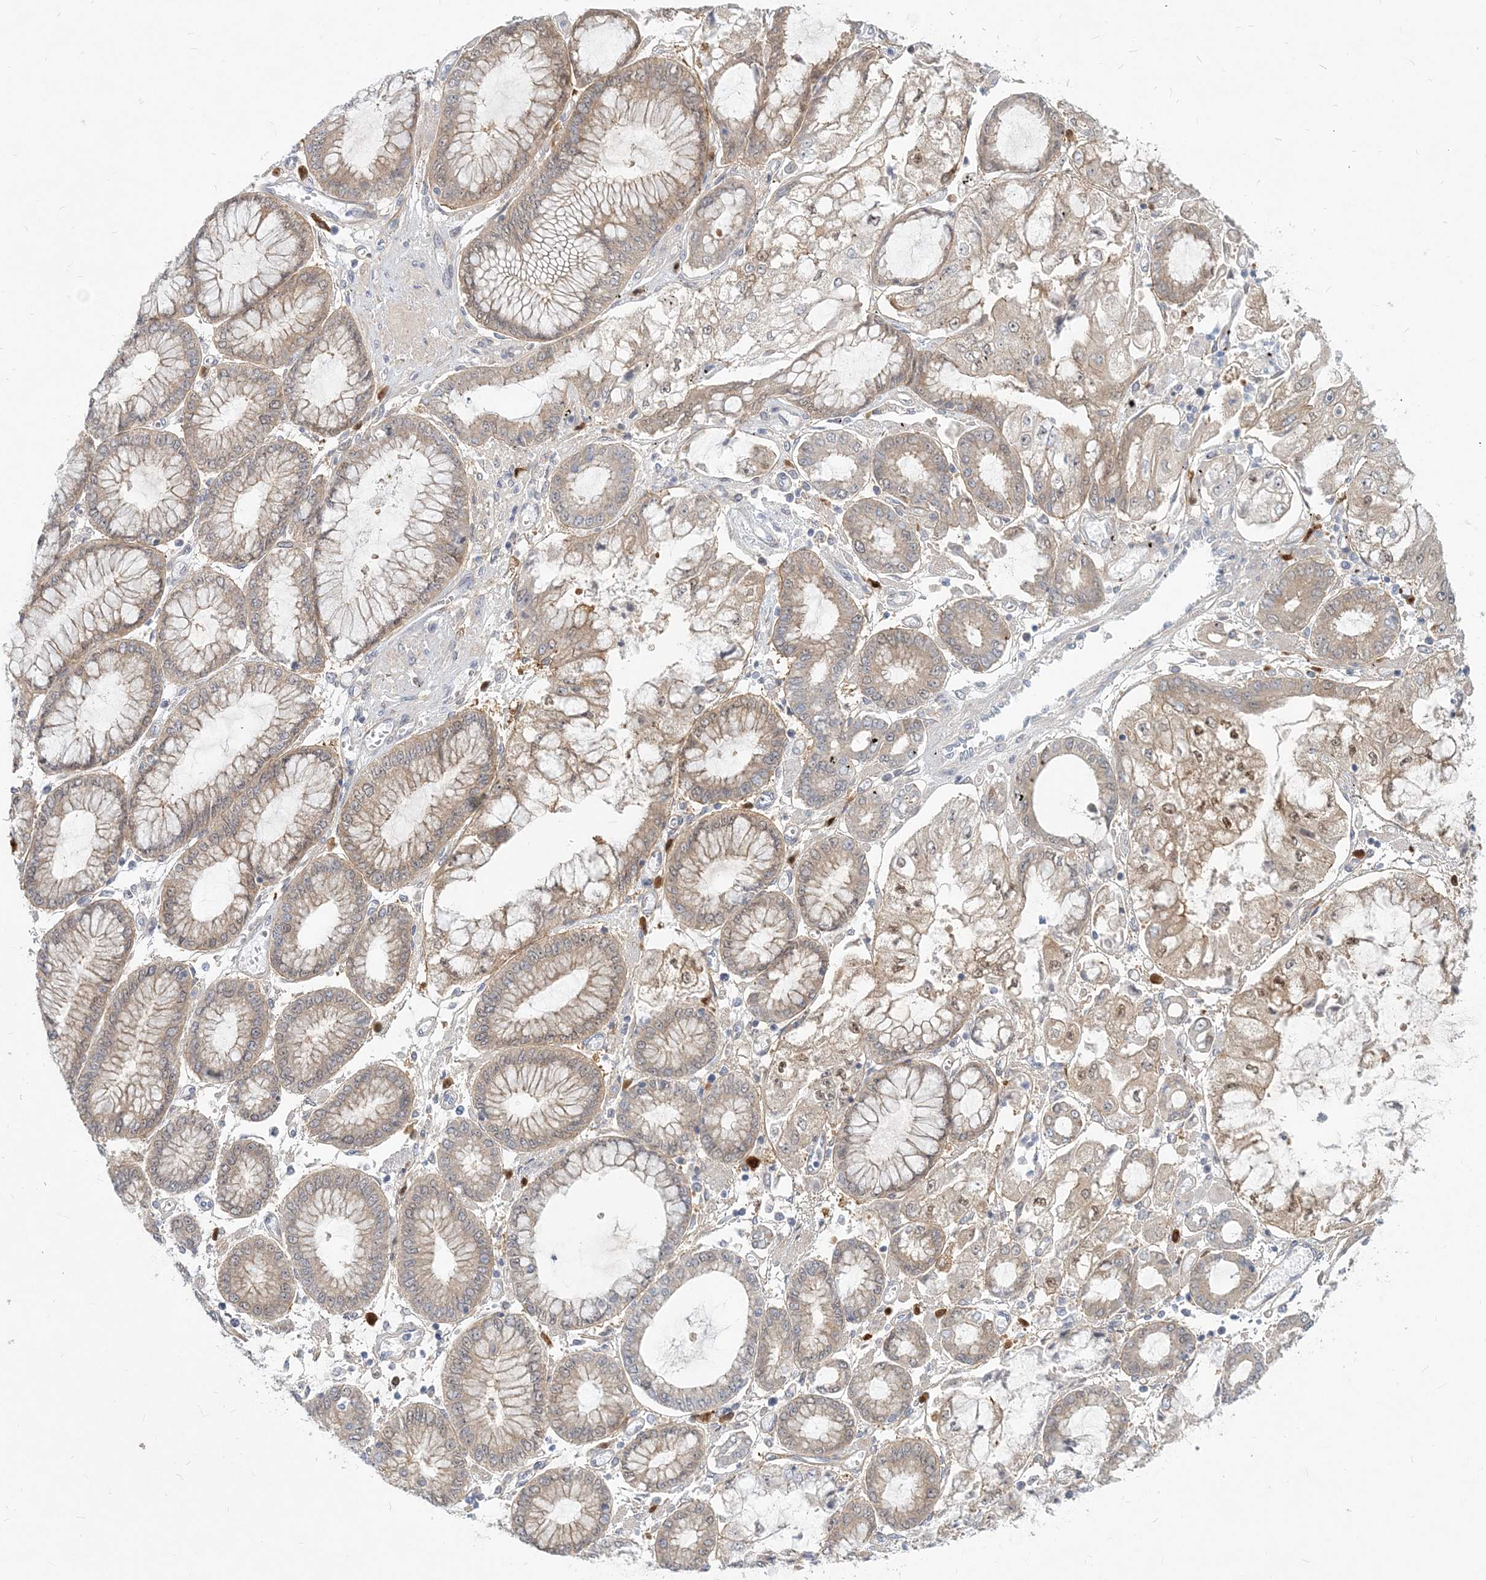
{"staining": {"intensity": "weak", "quantity": "25%-75%", "location": "cytoplasmic/membranous"}, "tissue": "stomach cancer", "cell_type": "Tumor cells", "image_type": "cancer", "snomed": [{"axis": "morphology", "description": "Adenocarcinoma, NOS"}, {"axis": "topography", "description": "Stomach"}], "caption": "Immunohistochemistry (IHC) of stomach cancer reveals low levels of weak cytoplasmic/membranous expression in about 25%-75% of tumor cells.", "gene": "GMPPA", "patient": {"sex": "male", "age": 76}}